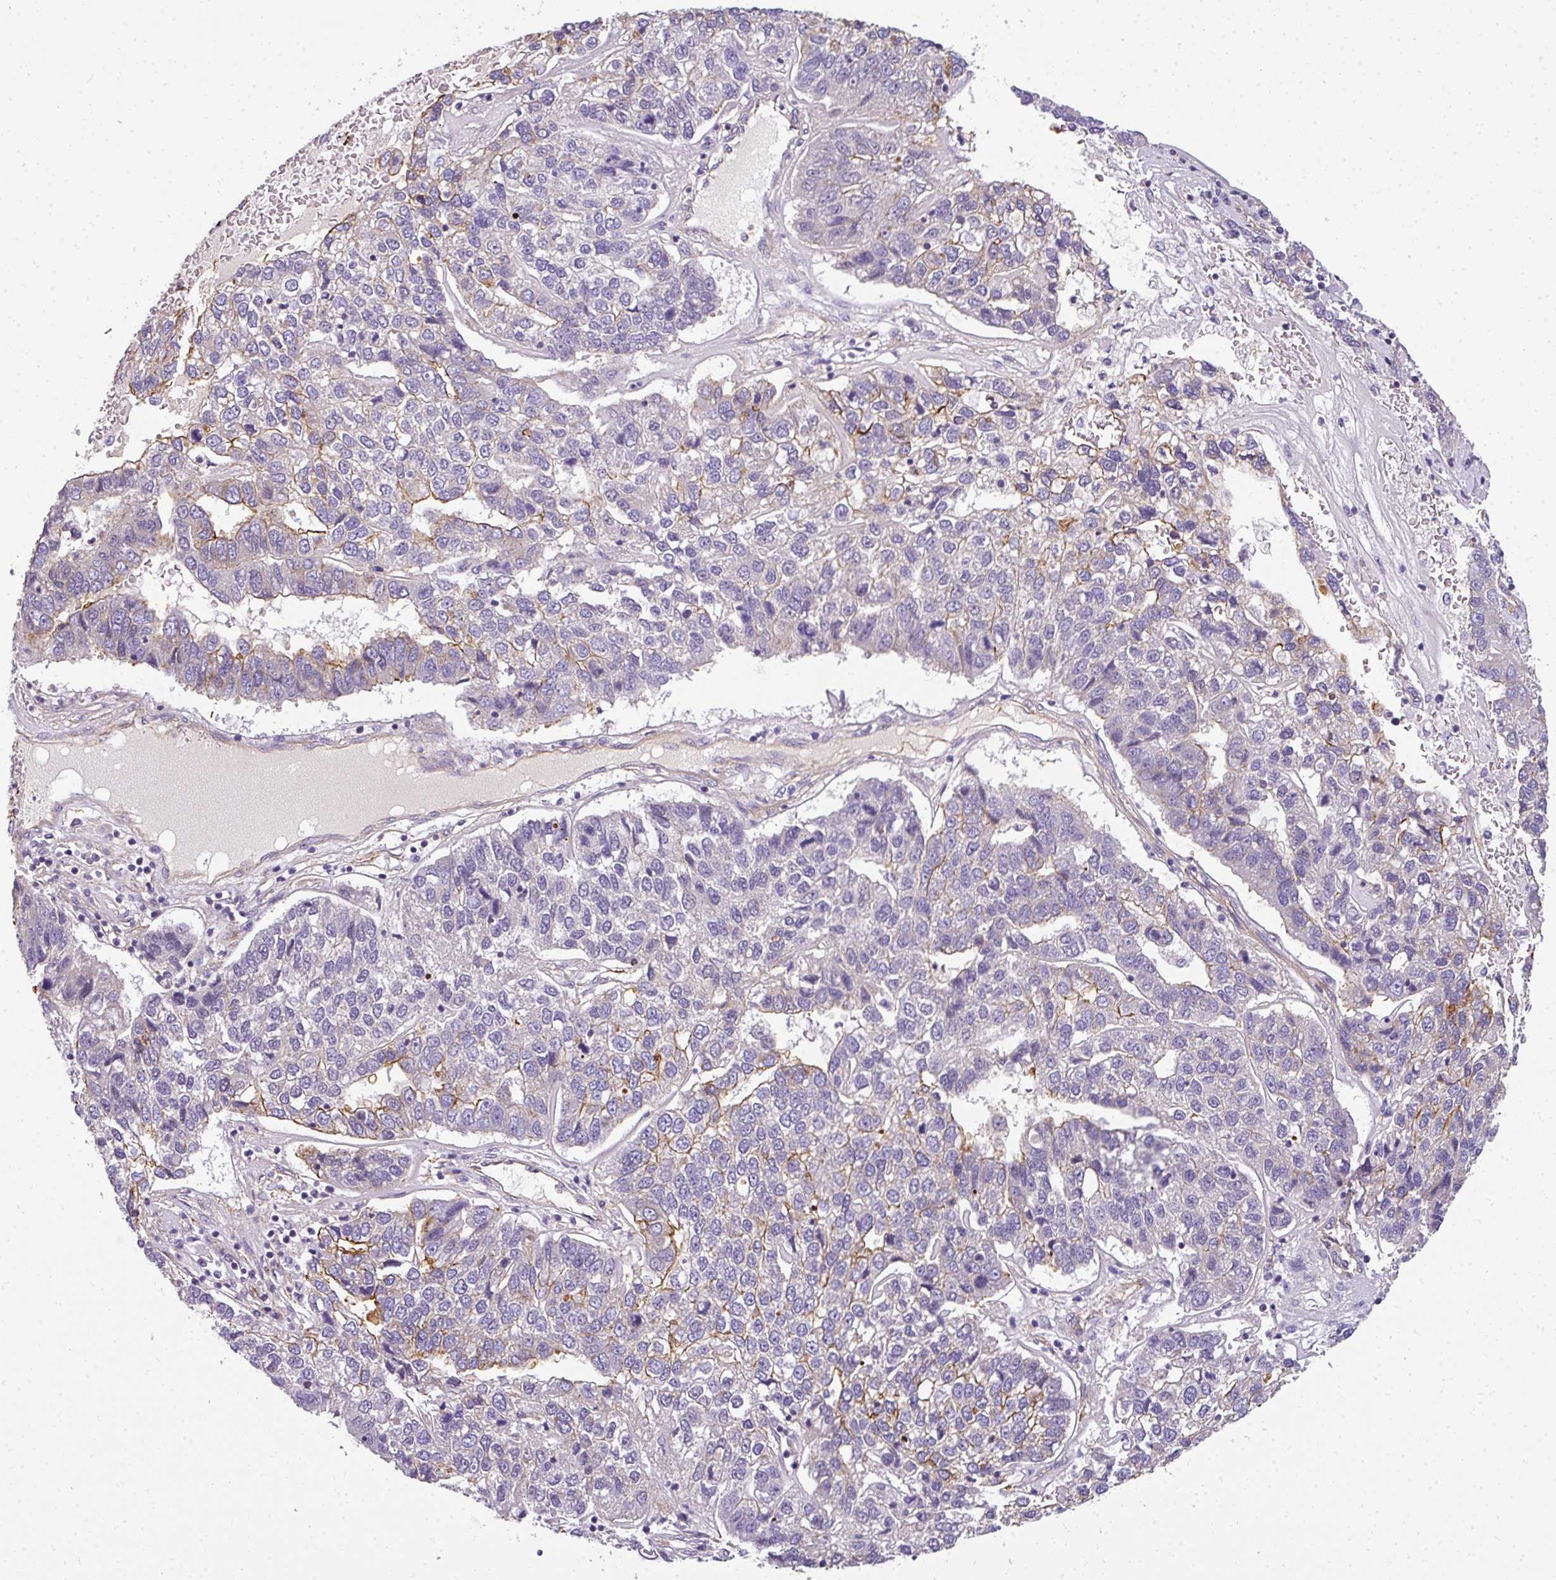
{"staining": {"intensity": "moderate", "quantity": "<25%", "location": "cytoplasmic/membranous"}, "tissue": "pancreatic cancer", "cell_type": "Tumor cells", "image_type": "cancer", "snomed": [{"axis": "morphology", "description": "Adenocarcinoma, NOS"}, {"axis": "topography", "description": "Pancreas"}], "caption": "Immunohistochemical staining of human pancreatic cancer reveals moderate cytoplasmic/membranous protein positivity in approximately <25% of tumor cells.", "gene": "OR11H4", "patient": {"sex": "female", "age": 61}}